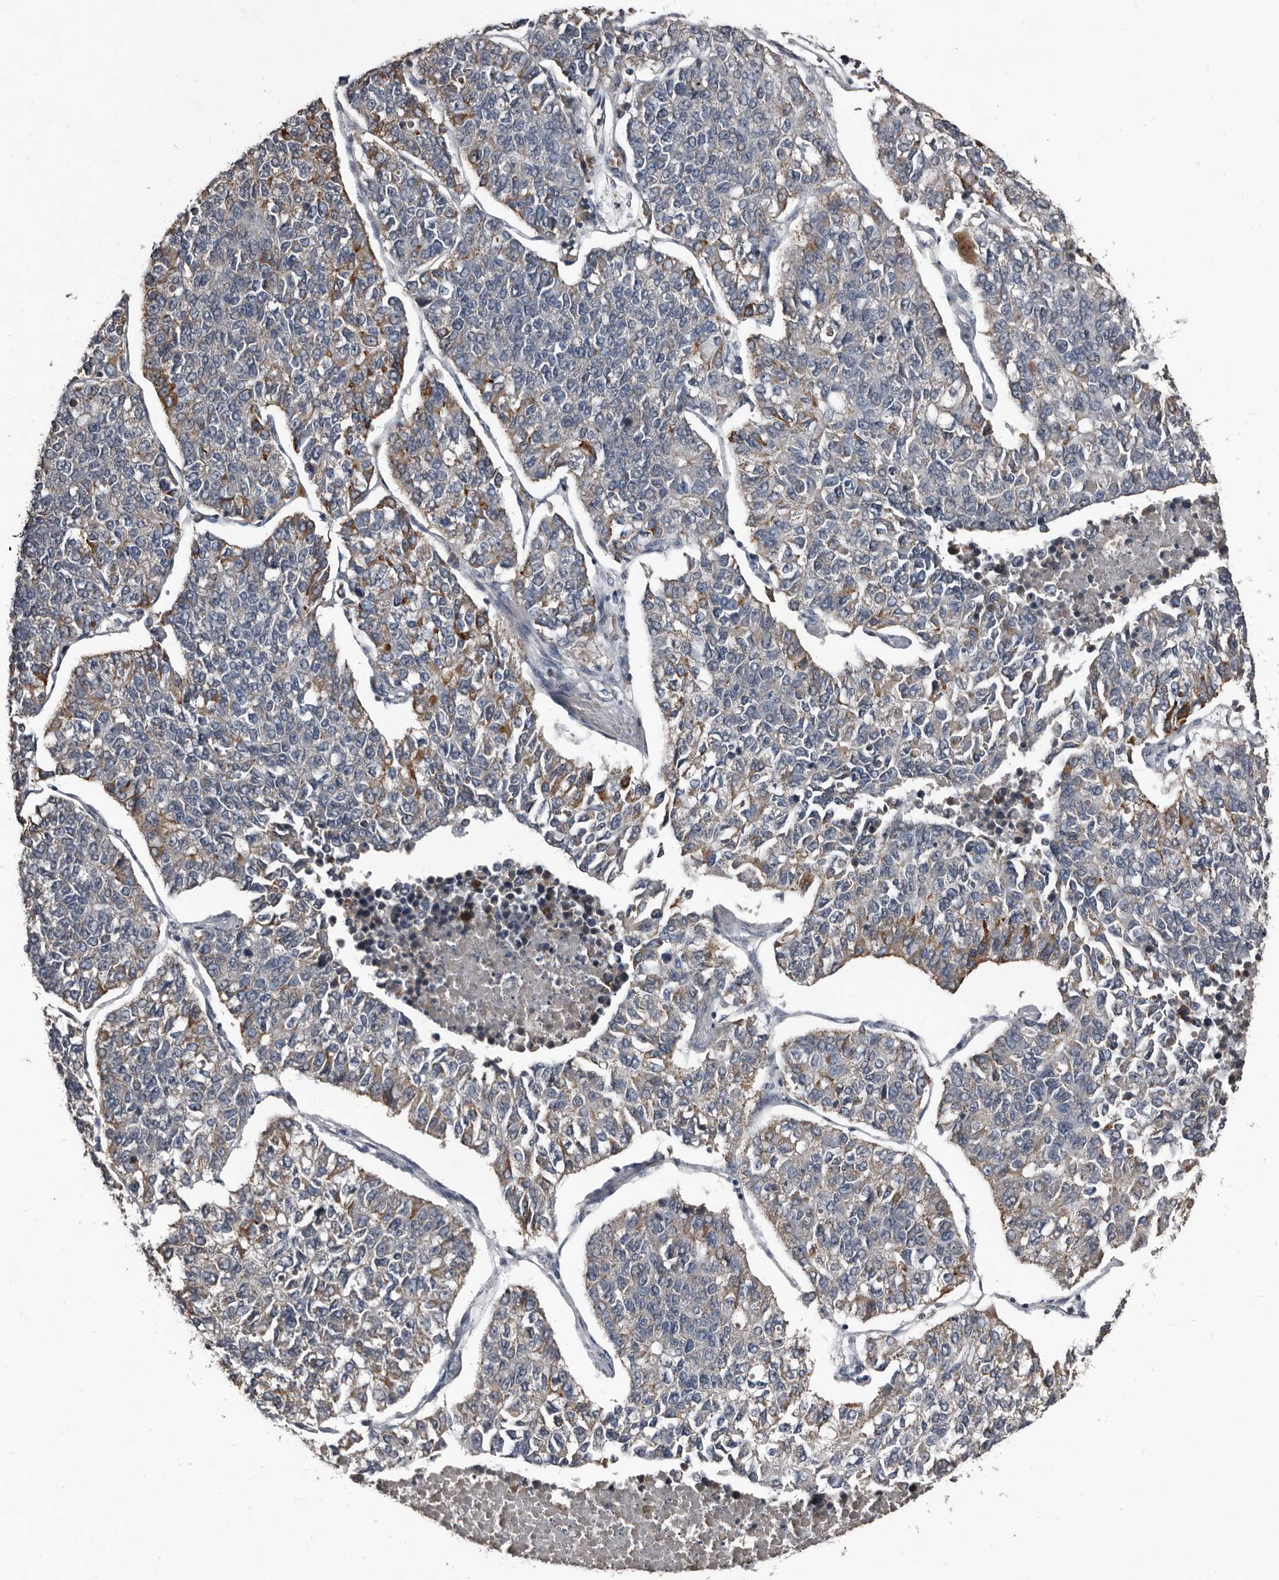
{"staining": {"intensity": "moderate", "quantity": "<25%", "location": "cytoplasmic/membranous"}, "tissue": "lung cancer", "cell_type": "Tumor cells", "image_type": "cancer", "snomed": [{"axis": "morphology", "description": "Adenocarcinoma, NOS"}, {"axis": "topography", "description": "Lung"}], "caption": "DAB (3,3'-diaminobenzidine) immunohistochemical staining of human lung adenocarcinoma shows moderate cytoplasmic/membranous protein positivity in approximately <25% of tumor cells.", "gene": "GREB1", "patient": {"sex": "male", "age": 49}}